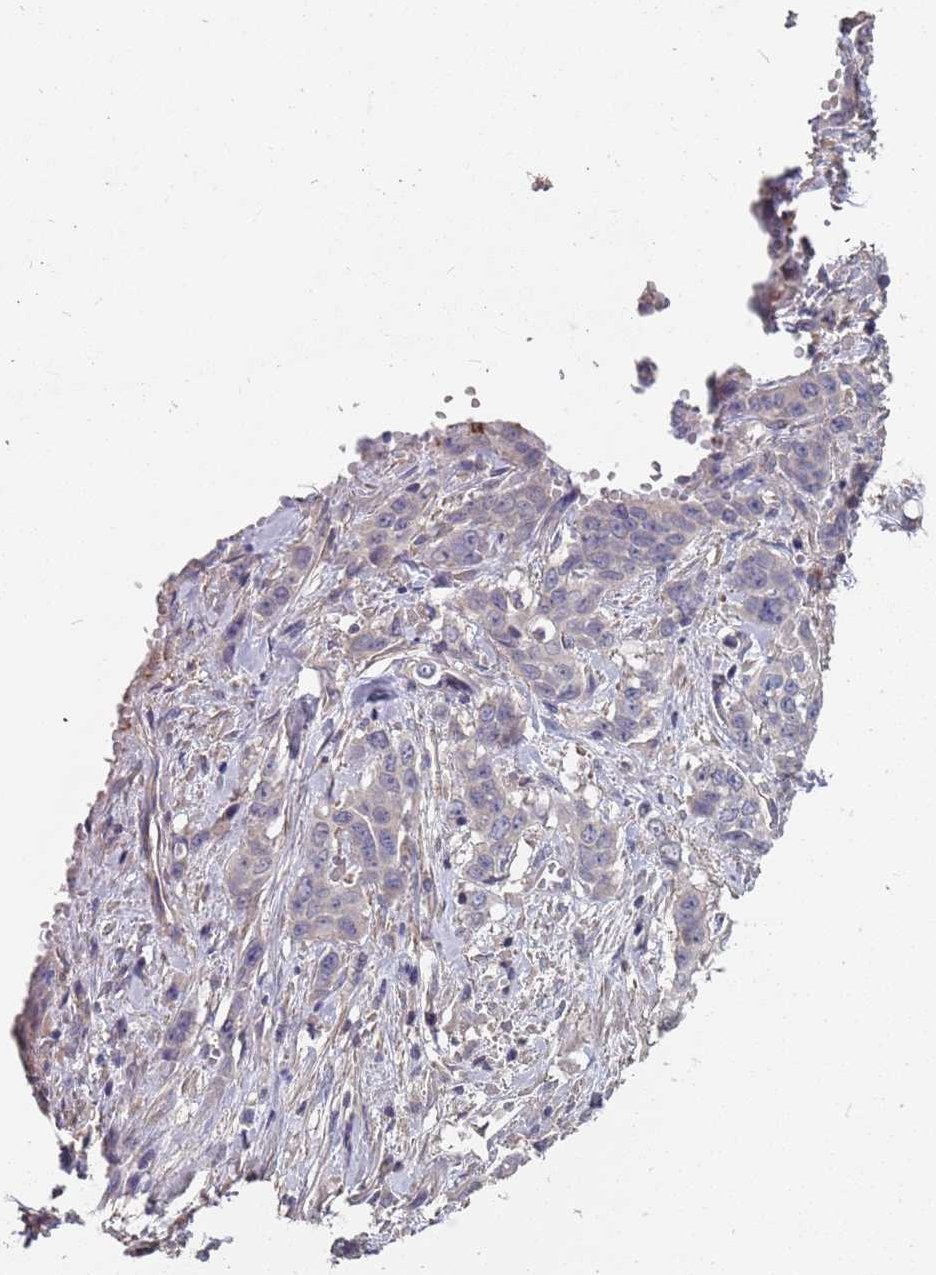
{"staining": {"intensity": "negative", "quantity": "none", "location": "none"}, "tissue": "stomach cancer", "cell_type": "Tumor cells", "image_type": "cancer", "snomed": [{"axis": "morphology", "description": "Adenocarcinoma, NOS"}, {"axis": "topography", "description": "Stomach, upper"}], "caption": "IHC of stomach adenocarcinoma demonstrates no staining in tumor cells.", "gene": "TCEANC2", "patient": {"sex": "male", "age": 62}}